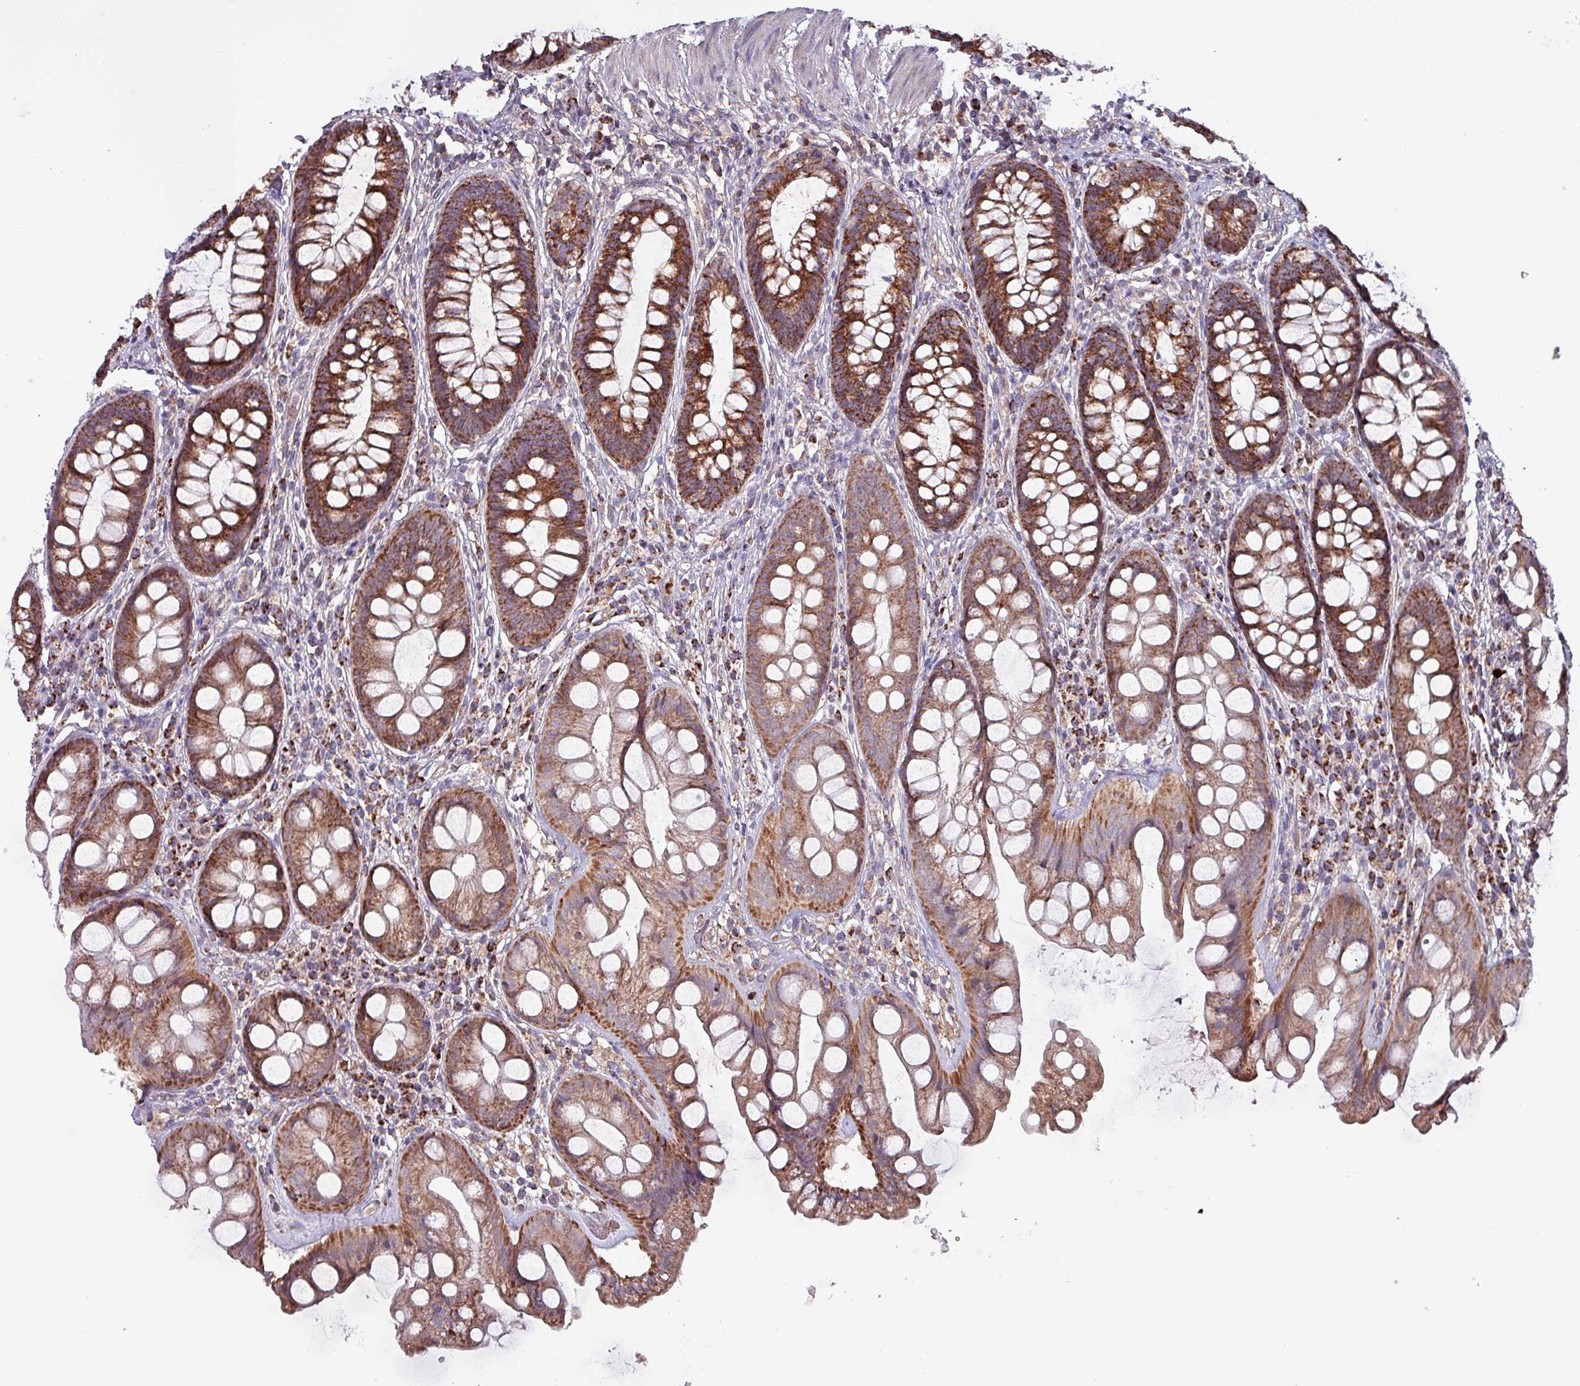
{"staining": {"intensity": "strong", "quantity": ">75%", "location": "cytoplasmic/membranous"}, "tissue": "rectum", "cell_type": "Glandular cells", "image_type": "normal", "snomed": [{"axis": "morphology", "description": "Normal tissue, NOS"}, {"axis": "topography", "description": "Rectum"}], "caption": "Brown immunohistochemical staining in benign human rectum shows strong cytoplasmic/membranous expression in approximately >75% of glandular cells. (brown staining indicates protein expression, while blue staining denotes nuclei).", "gene": "ZNF322", "patient": {"sex": "male", "age": 74}}